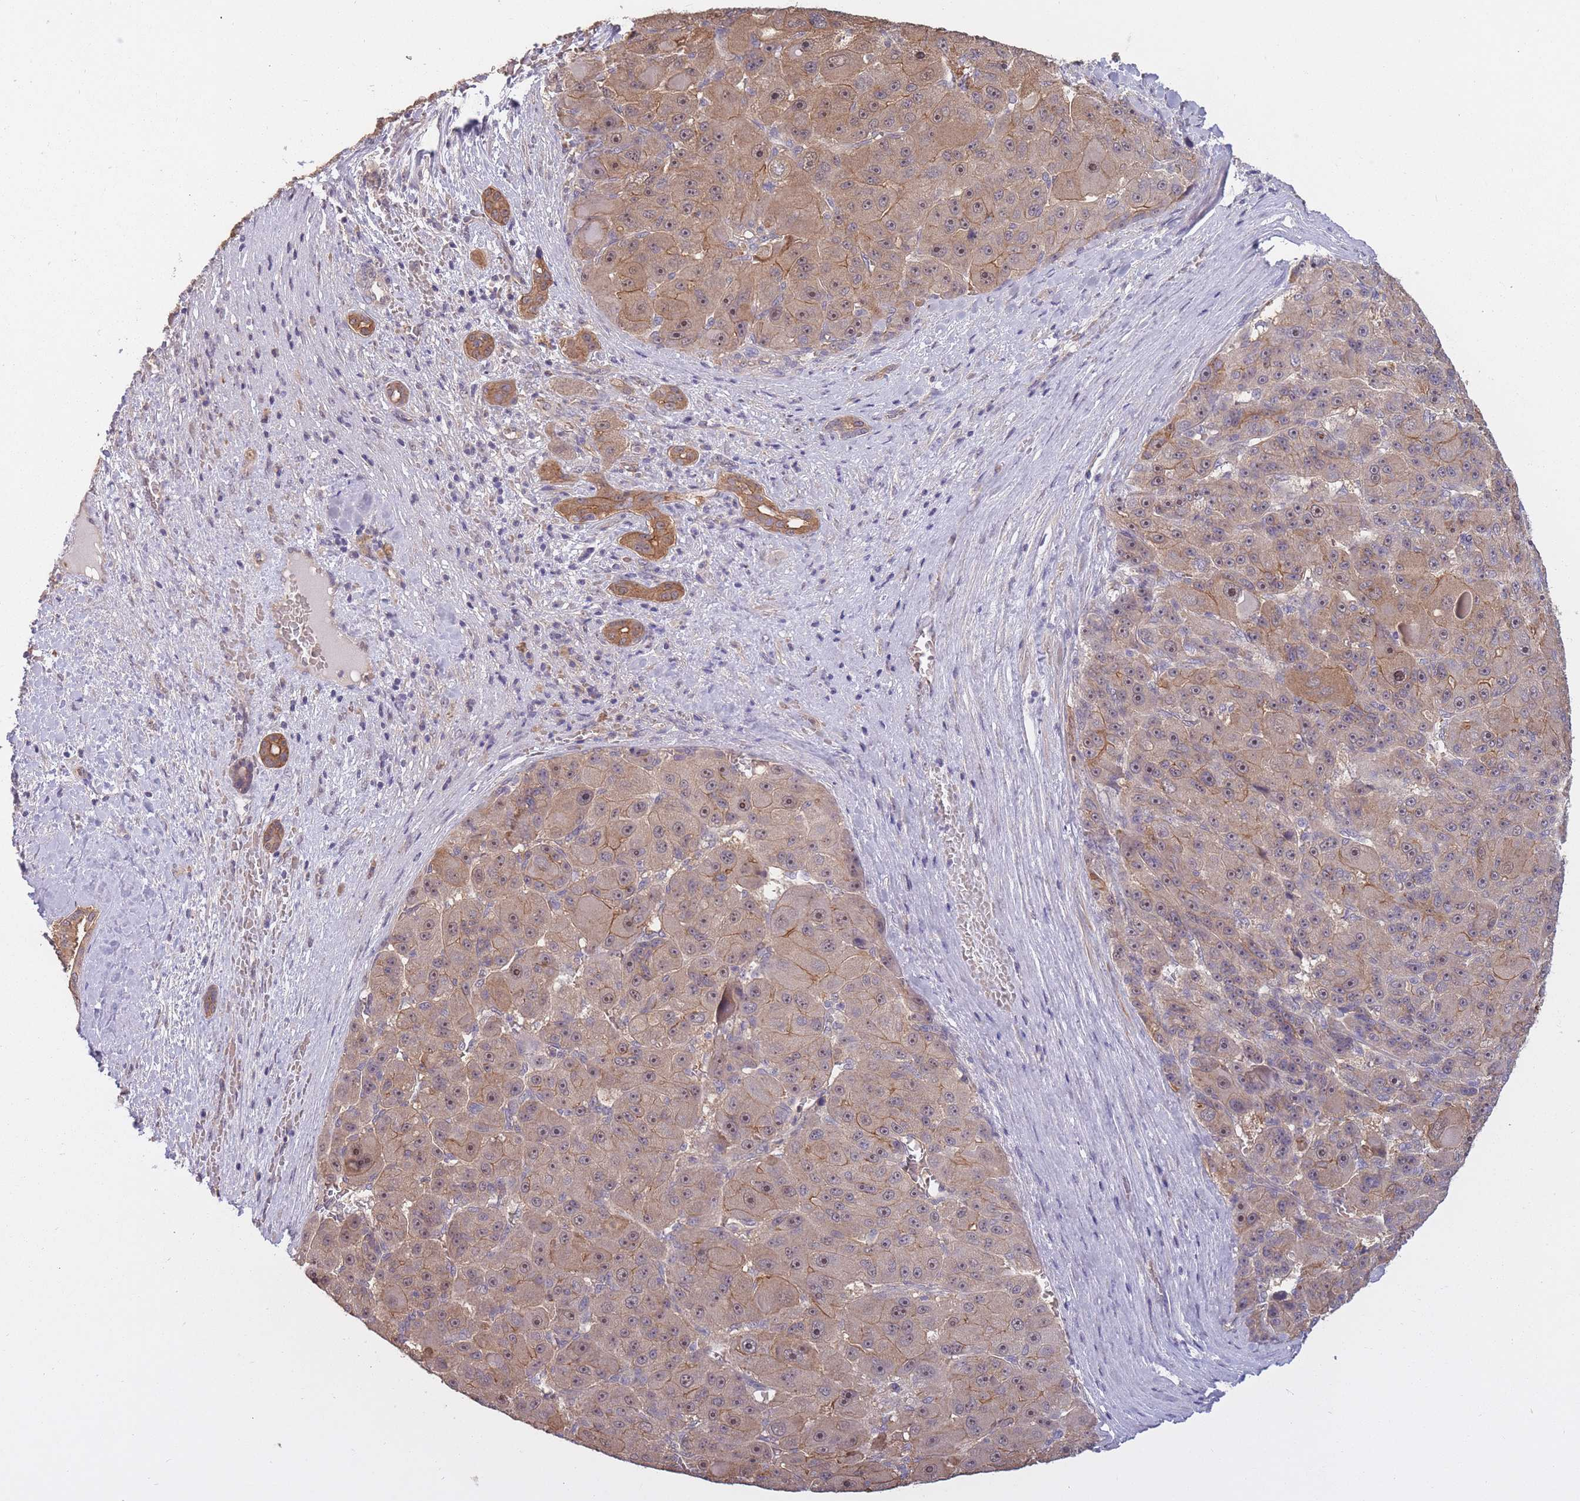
{"staining": {"intensity": "moderate", "quantity": ">75%", "location": "cytoplasmic/membranous,nuclear"}, "tissue": "liver cancer", "cell_type": "Tumor cells", "image_type": "cancer", "snomed": [{"axis": "morphology", "description": "Carcinoma, Hepatocellular, NOS"}, {"axis": "topography", "description": "Liver"}], "caption": "A brown stain shows moderate cytoplasmic/membranous and nuclear positivity of a protein in liver cancer (hepatocellular carcinoma) tumor cells.", "gene": "KIAA1755", "patient": {"sex": "male", "age": 76}}